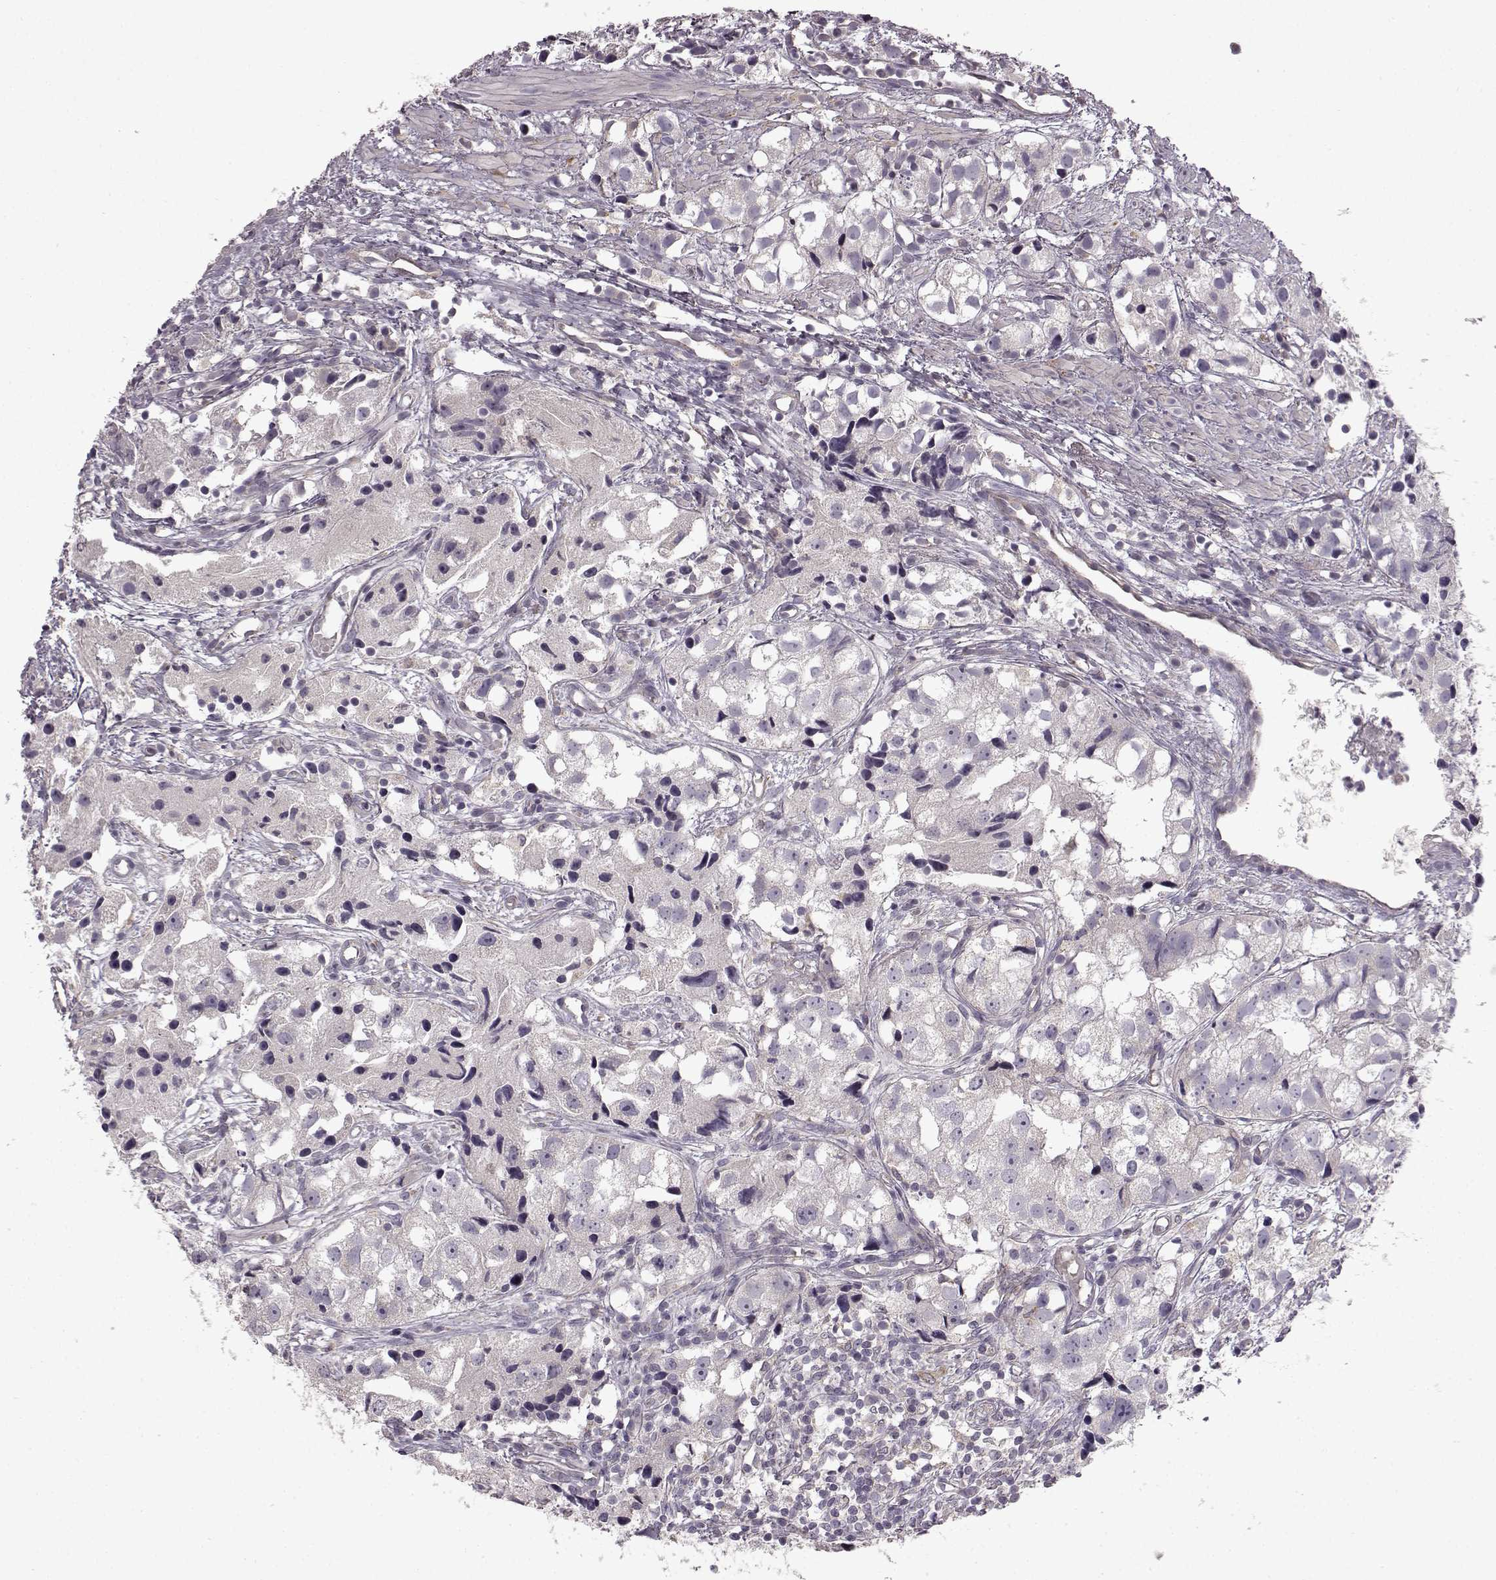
{"staining": {"intensity": "negative", "quantity": "none", "location": "none"}, "tissue": "prostate cancer", "cell_type": "Tumor cells", "image_type": "cancer", "snomed": [{"axis": "morphology", "description": "Adenocarcinoma, High grade"}, {"axis": "topography", "description": "Prostate"}], "caption": "This is an immunohistochemistry photomicrograph of high-grade adenocarcinoma (prostate). There is no staining in tumor cells.", "gene": "B3GNT6", "patient": {"sex": "male", "age": 68}}